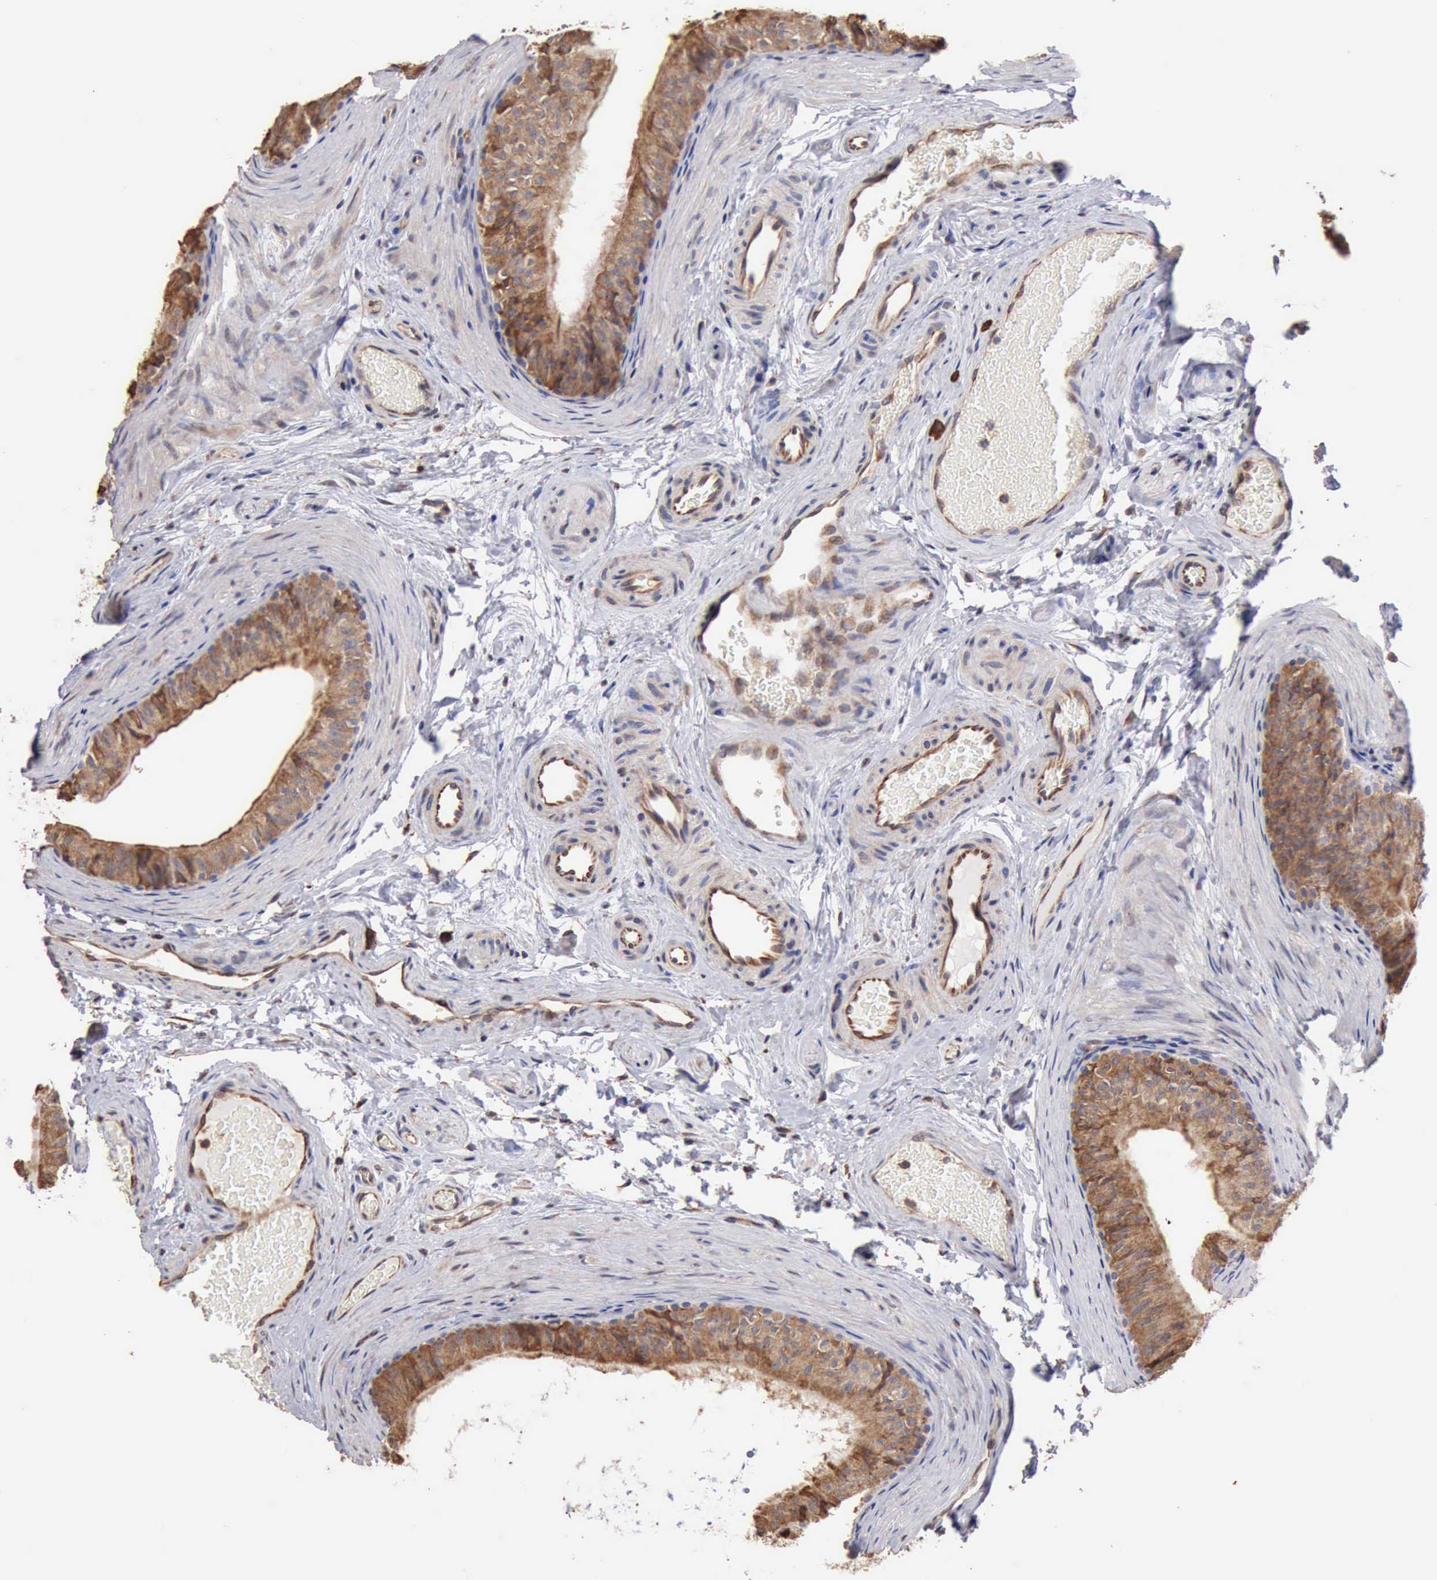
{"staining": {"intensity": "weak", "quantity": ">75%", "location": "cytoplasmic/membranous"}, "tissue": "epididymis", "cell_type": "Glandular cells", "image_type": "normal", "snomed": [{"axis": "morphology", "description": "Normal tissue, NOS"}, {"axis": "topography", "description": "Testis"}, {"axis": "topography", "description": "Epididymis"}], "caption": "The image reveals immunohistochemical staining of benign epididymis. There is weak cytoplasmic/membranous staining is appreciated in about >75% of glandular cells. (DAB (3,3'-diaminobenzidine) IHC with brightfield microscopy, high magnification).", "gene": "GPR101", "patient": {"sex": "male", "age": 36}}